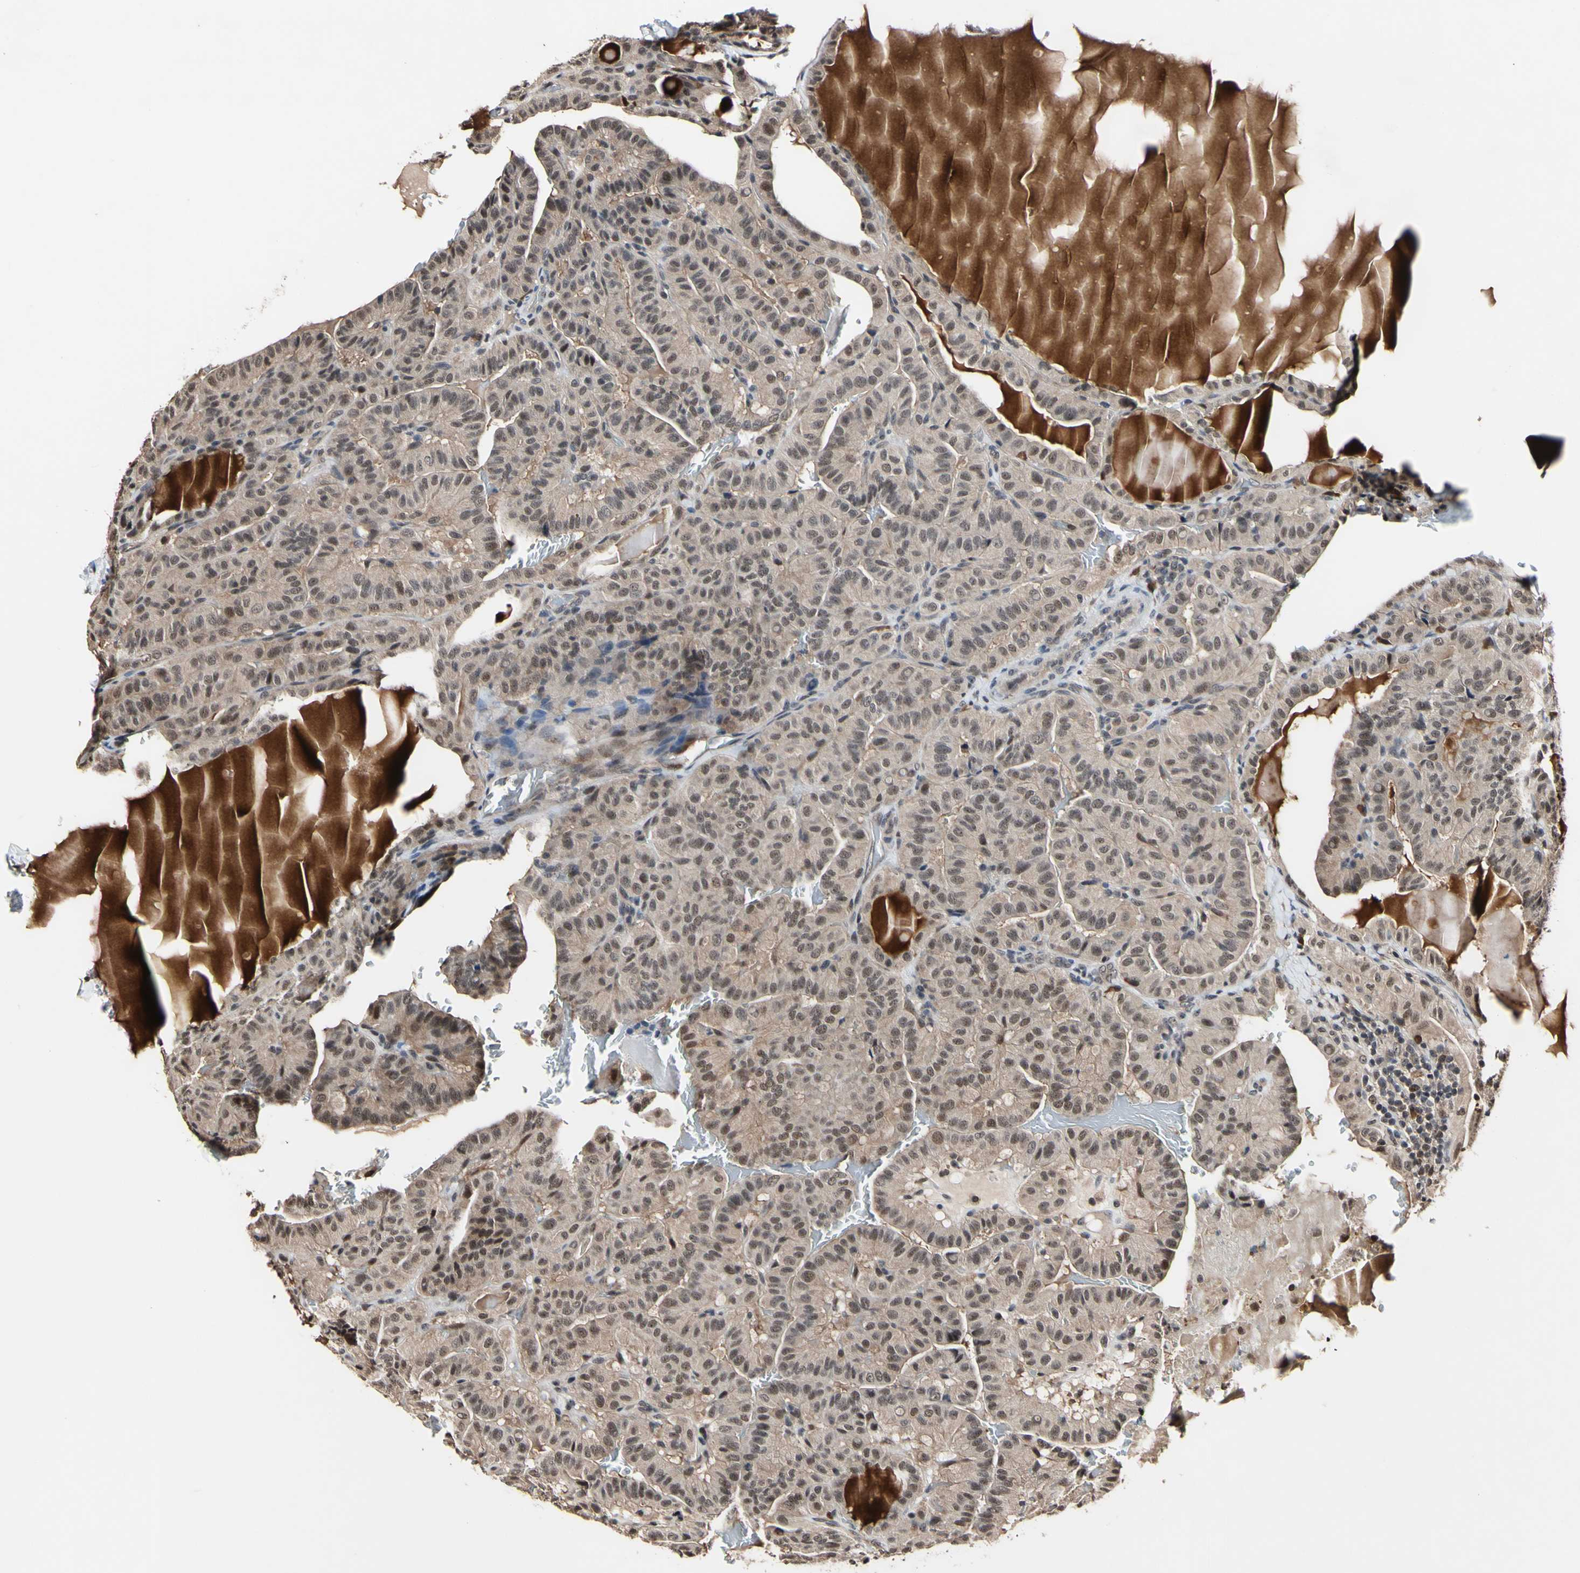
{"staining": {"intensity": "weak", "quantity": ">75%", "location": "cytoplasmic/membranous,nuclear"}, "tissue": "thyroid cancer", "cell_type": "Tumor cells", "image_type": "cancer", "snomed": [{"axis": "morphology", "description": "Papillary adenocarcinoma, NOS"}, {"axis": "topography", "description": "Thyroid gland"}], "caption": "Human papillary adenocarcinoma (thyroid) stained for a protein (brown) reveals weak cytoplasmic/membranous and nuclear positive positivity in about >75% of tumor cells.", "gene": "PSMD10", "patient": {"sex": "male", "age": 77}}